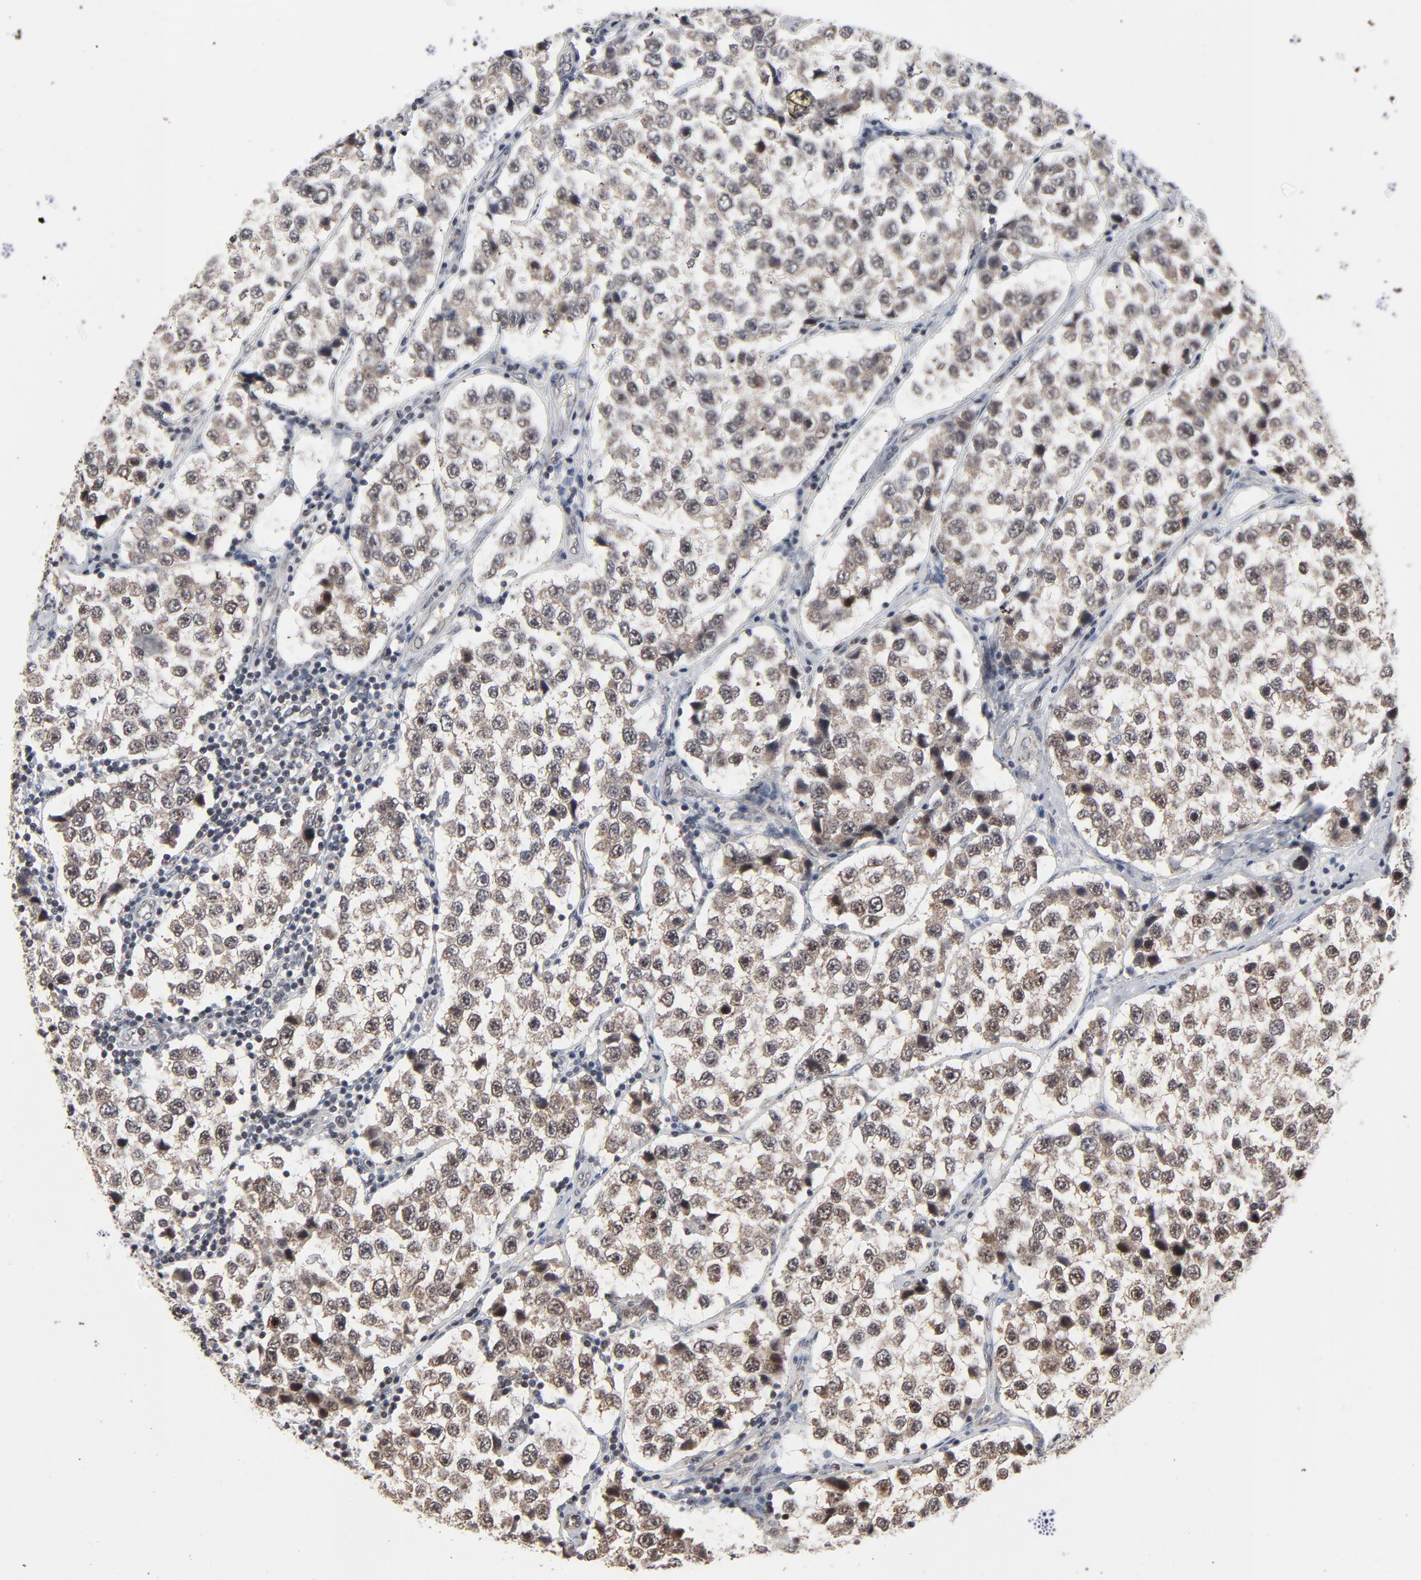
{"staining": {"intensity": "strong", "quantity": "25%-75%", "location": "nuclear"}, "tissue": "testis cancer", "cell_type": "Tumor cells", "image_type": "cancer", "snomed": [{"axis": "morphology", "description": "Seminoma, NOS"}, {"axis": "topography", "description": "Testis"}], "caption": "Immunohistochemical staining of testis cancer displays strong nuclear protein expression in approximately 25%-75% of tumor cells.", "gene": "ZNF419", "patient": {"sex": "male", "age": 39}}